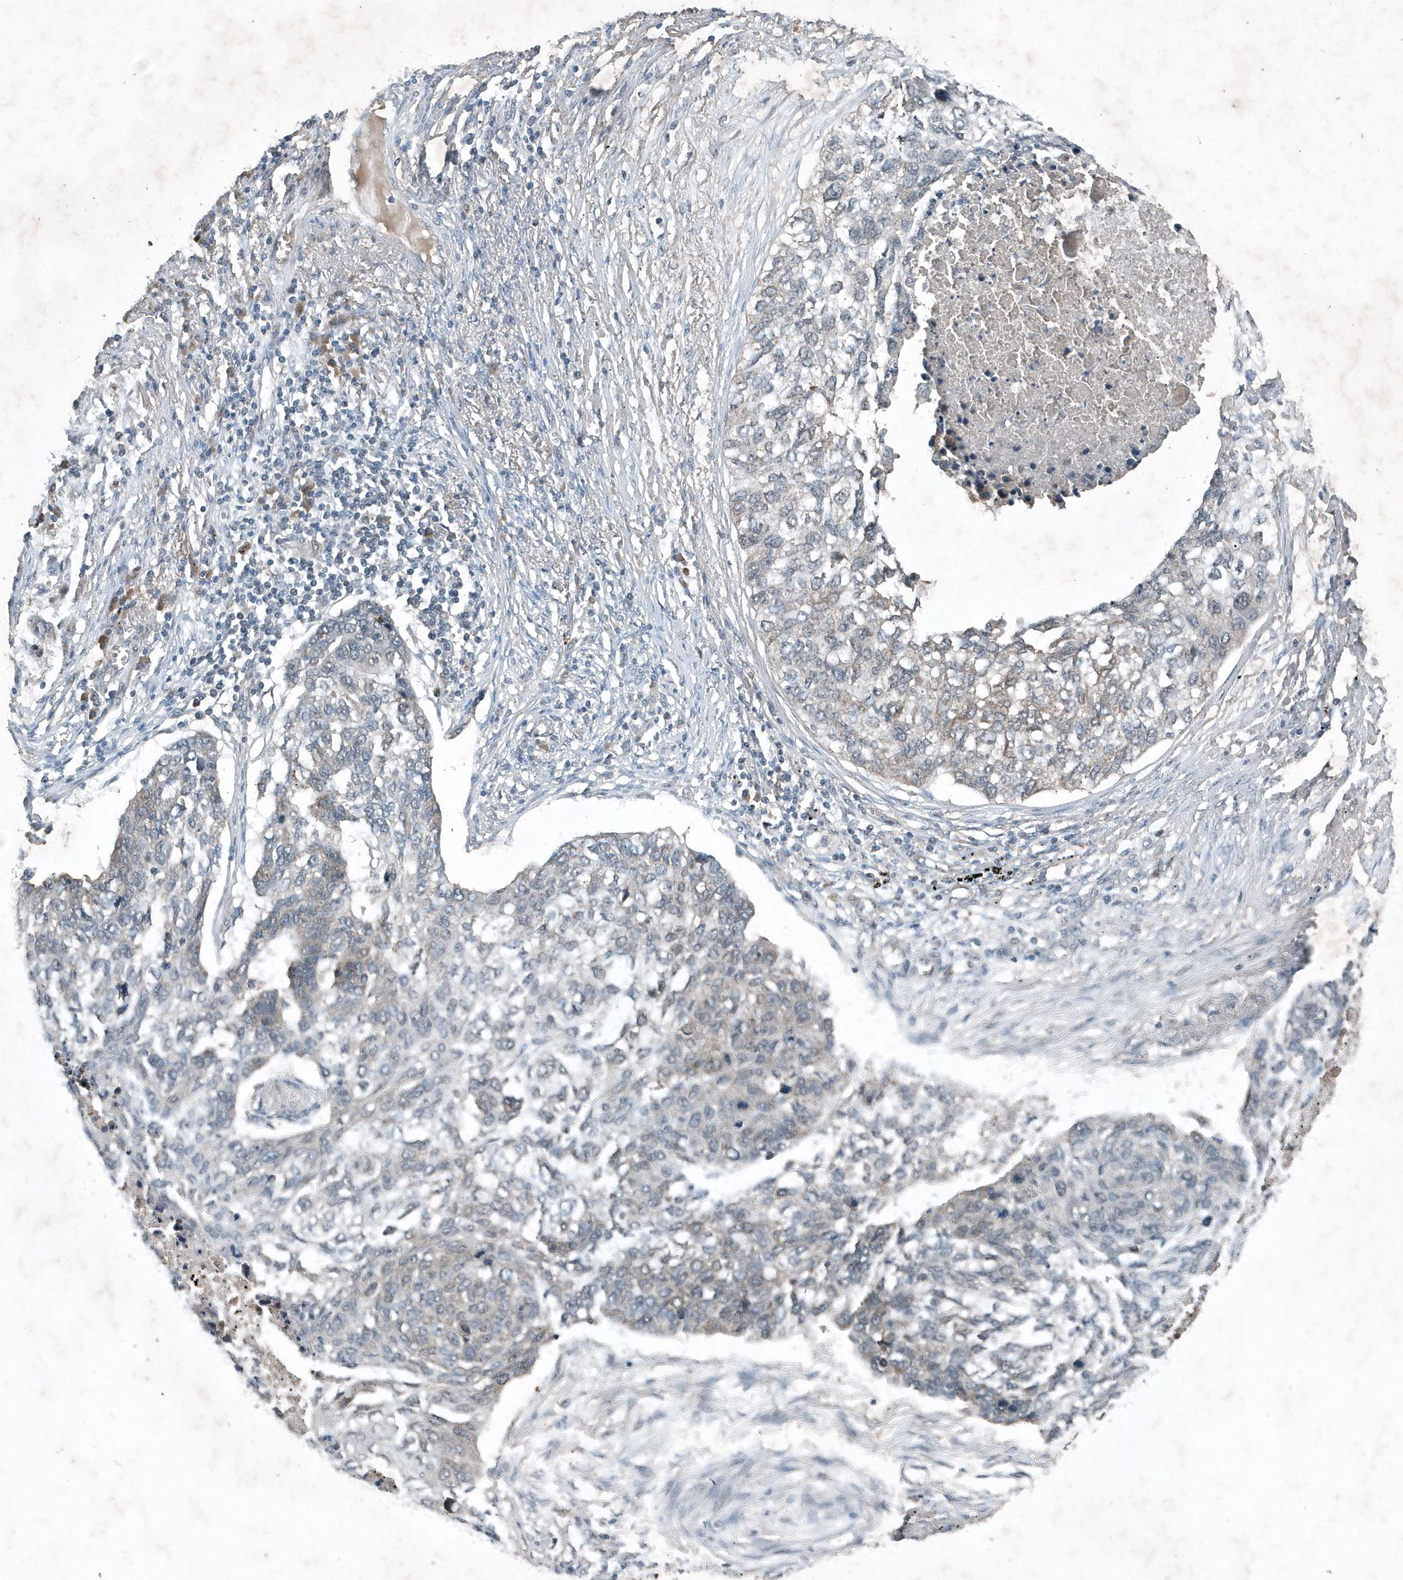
{"staining": {"intensity": "negative", "quantity": "none", "location": "none"}, "tissue": "lung cancer", "cell_type": "Tumor cells", "image_type": "cancer", "snomed": [{"axis": "morphology", "description": "Squamous cell carcinoma, NOS"}, {"axis": "topography", "description": "Lung"}], "caption": "Tumor cells are negative for protein expression in human lung cancer (squamous cell carcinoma).", "gene": "SCFD2", "patient": {"sex": "female", "age": 63}}